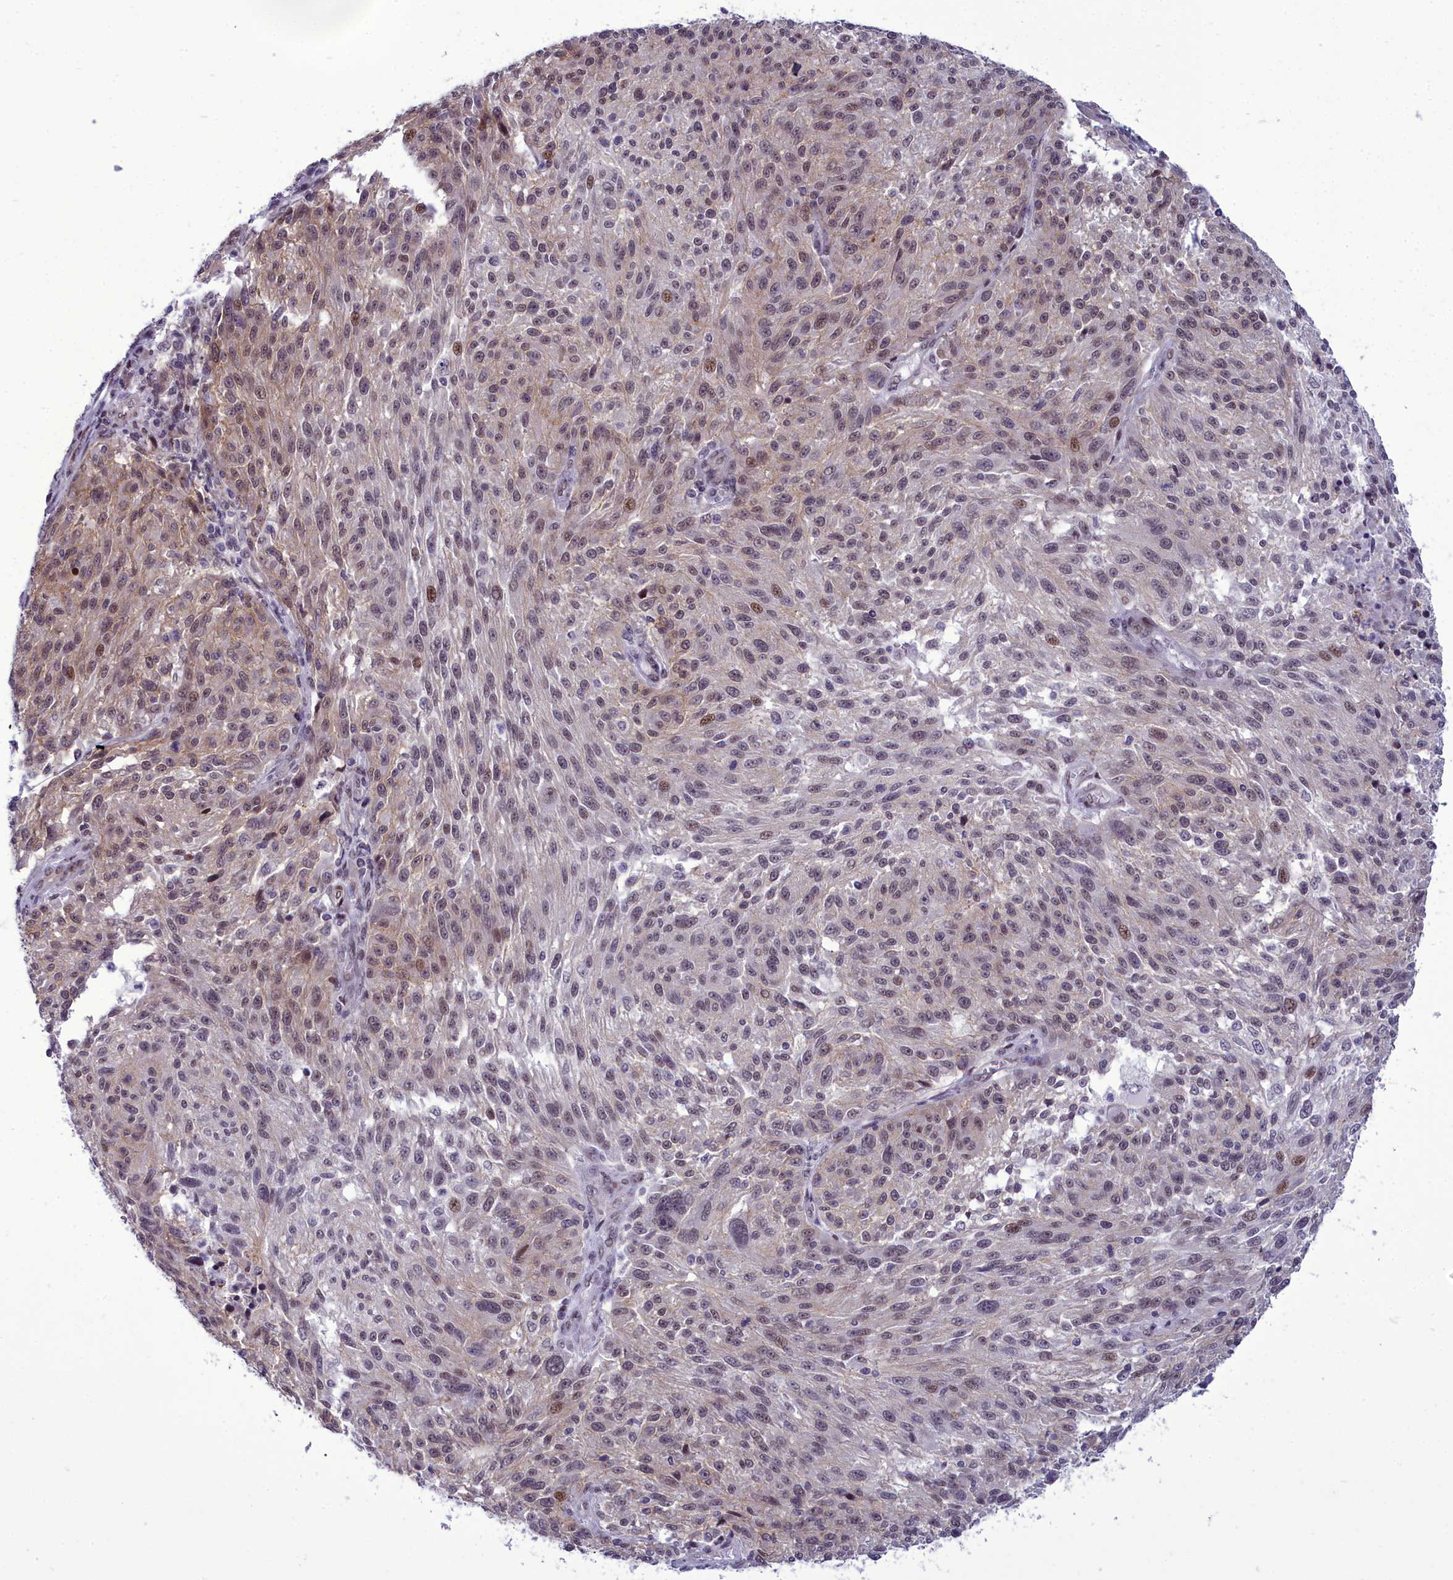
{"staining": {"intensity": "moderate", "quantity": "25%-75%", "location": "nuclear"}, "tissue": "melanoma", "cell_type": "Tumor cells", "image_type": "cancer", "snomed": [{"axis": "morphology", "description": "Malignant melanoma, NOS"}, {"axis": "topography", "description": "Skin"}], "caption": "Immunohistochemistry of malignant melanoma reveals medium levels of moderate nuclear staining in approximately 25%-75% of tumor cells.", "gene": "CEACAM19", "patient": {"sex": "male", "age": 53}}